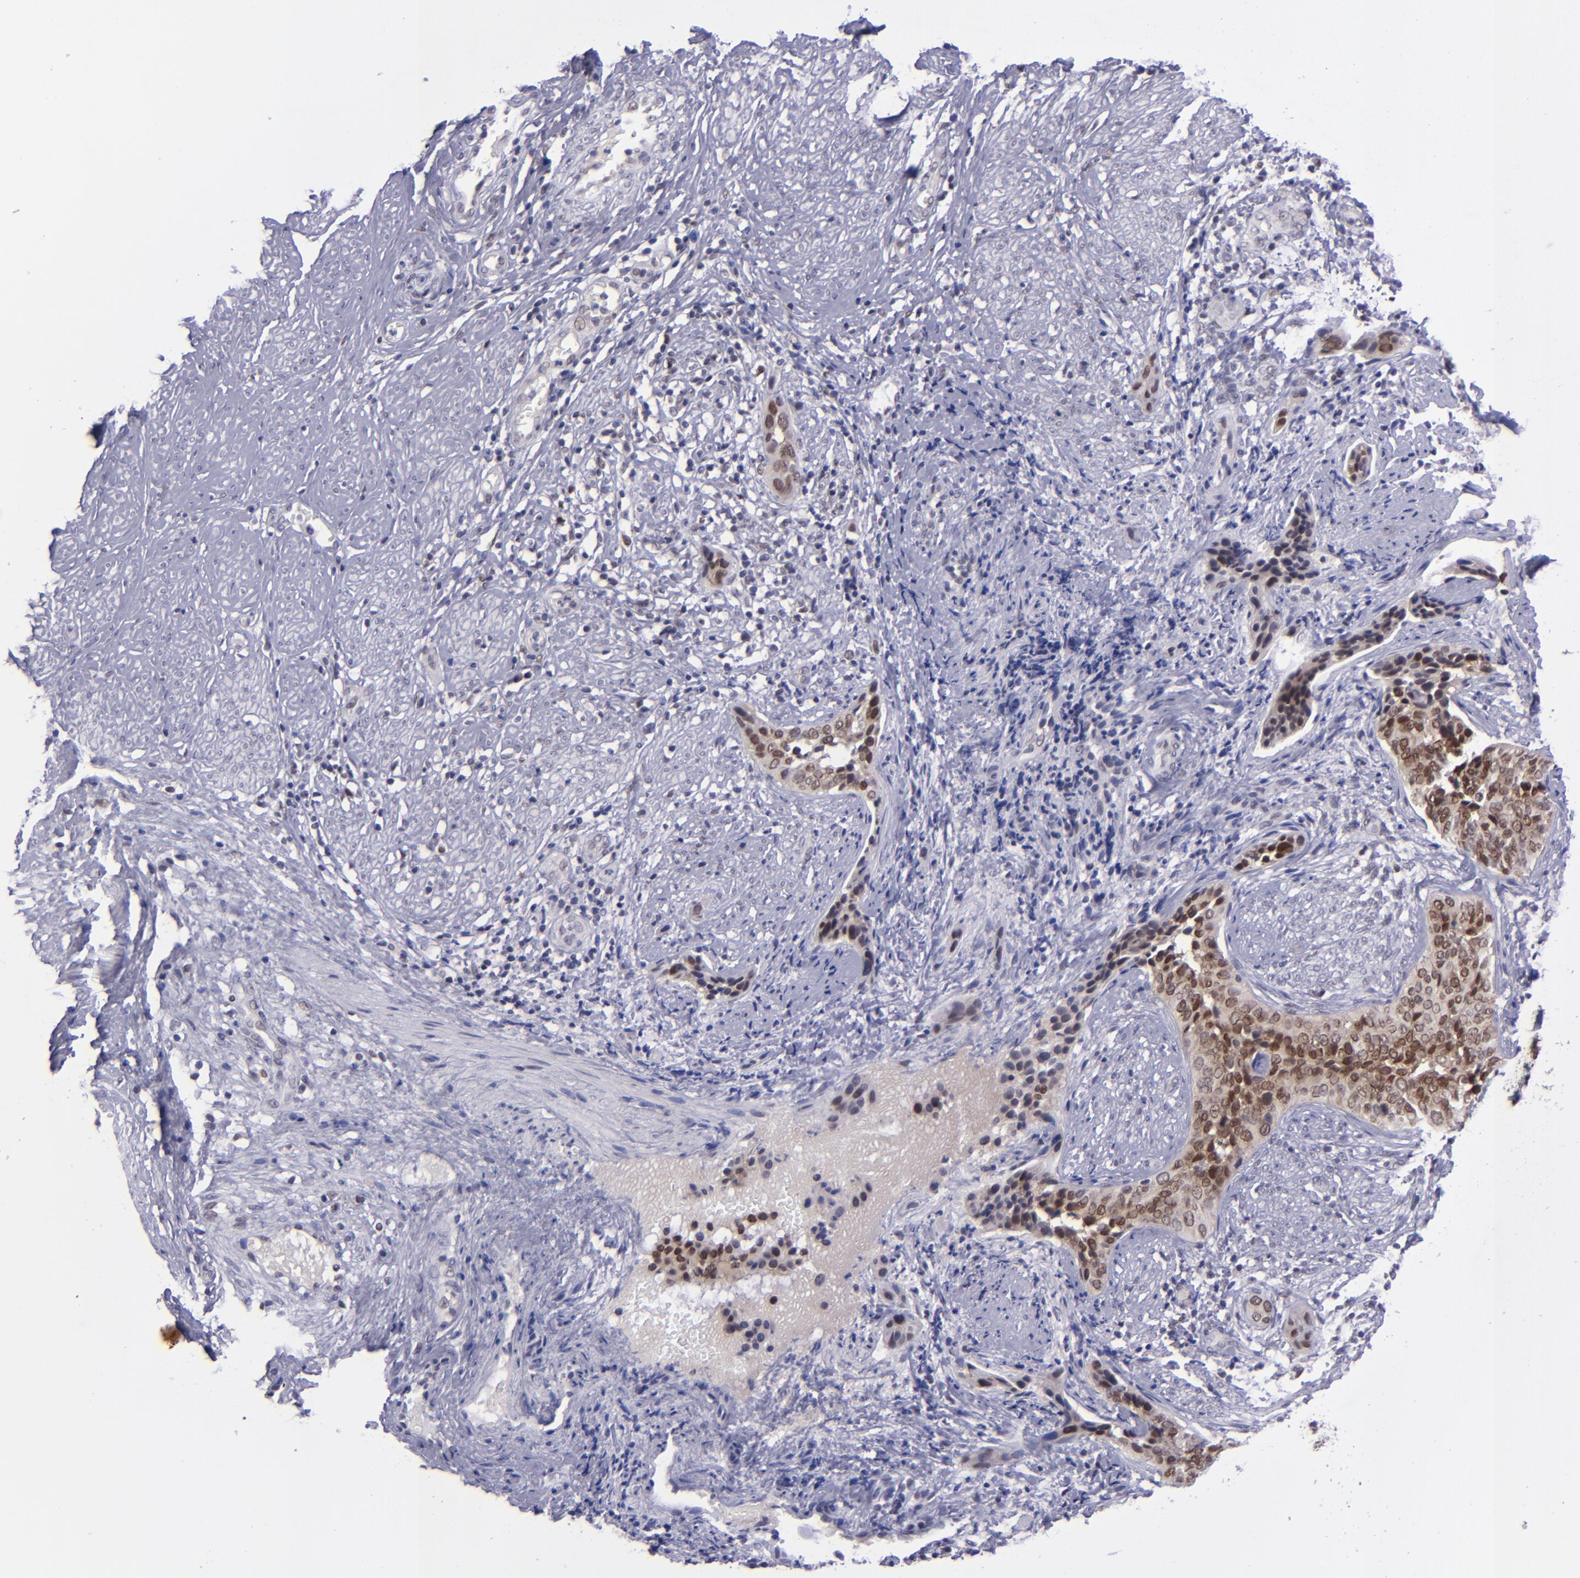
{"staining": {"intensity": "strong", "quantity": ">75%", "location": "cytoplasmic/membranous,nuclear"}, "tissue": "cervical cancer", "cell_type": "Tumor cells", "image_type": "cancer", "snomed": [{"axis": "morphology", "description": "Squamous cell carcinoma, NOS"}, {"axis": "topography", "description": "Cervix"}], "caption": "Cervical squamous cell carcinoma stained with a protein marker demonstrates strong staining in tumor cells.", "gene": "BAG1", "patient": {"sex": "female", "age": 31}}